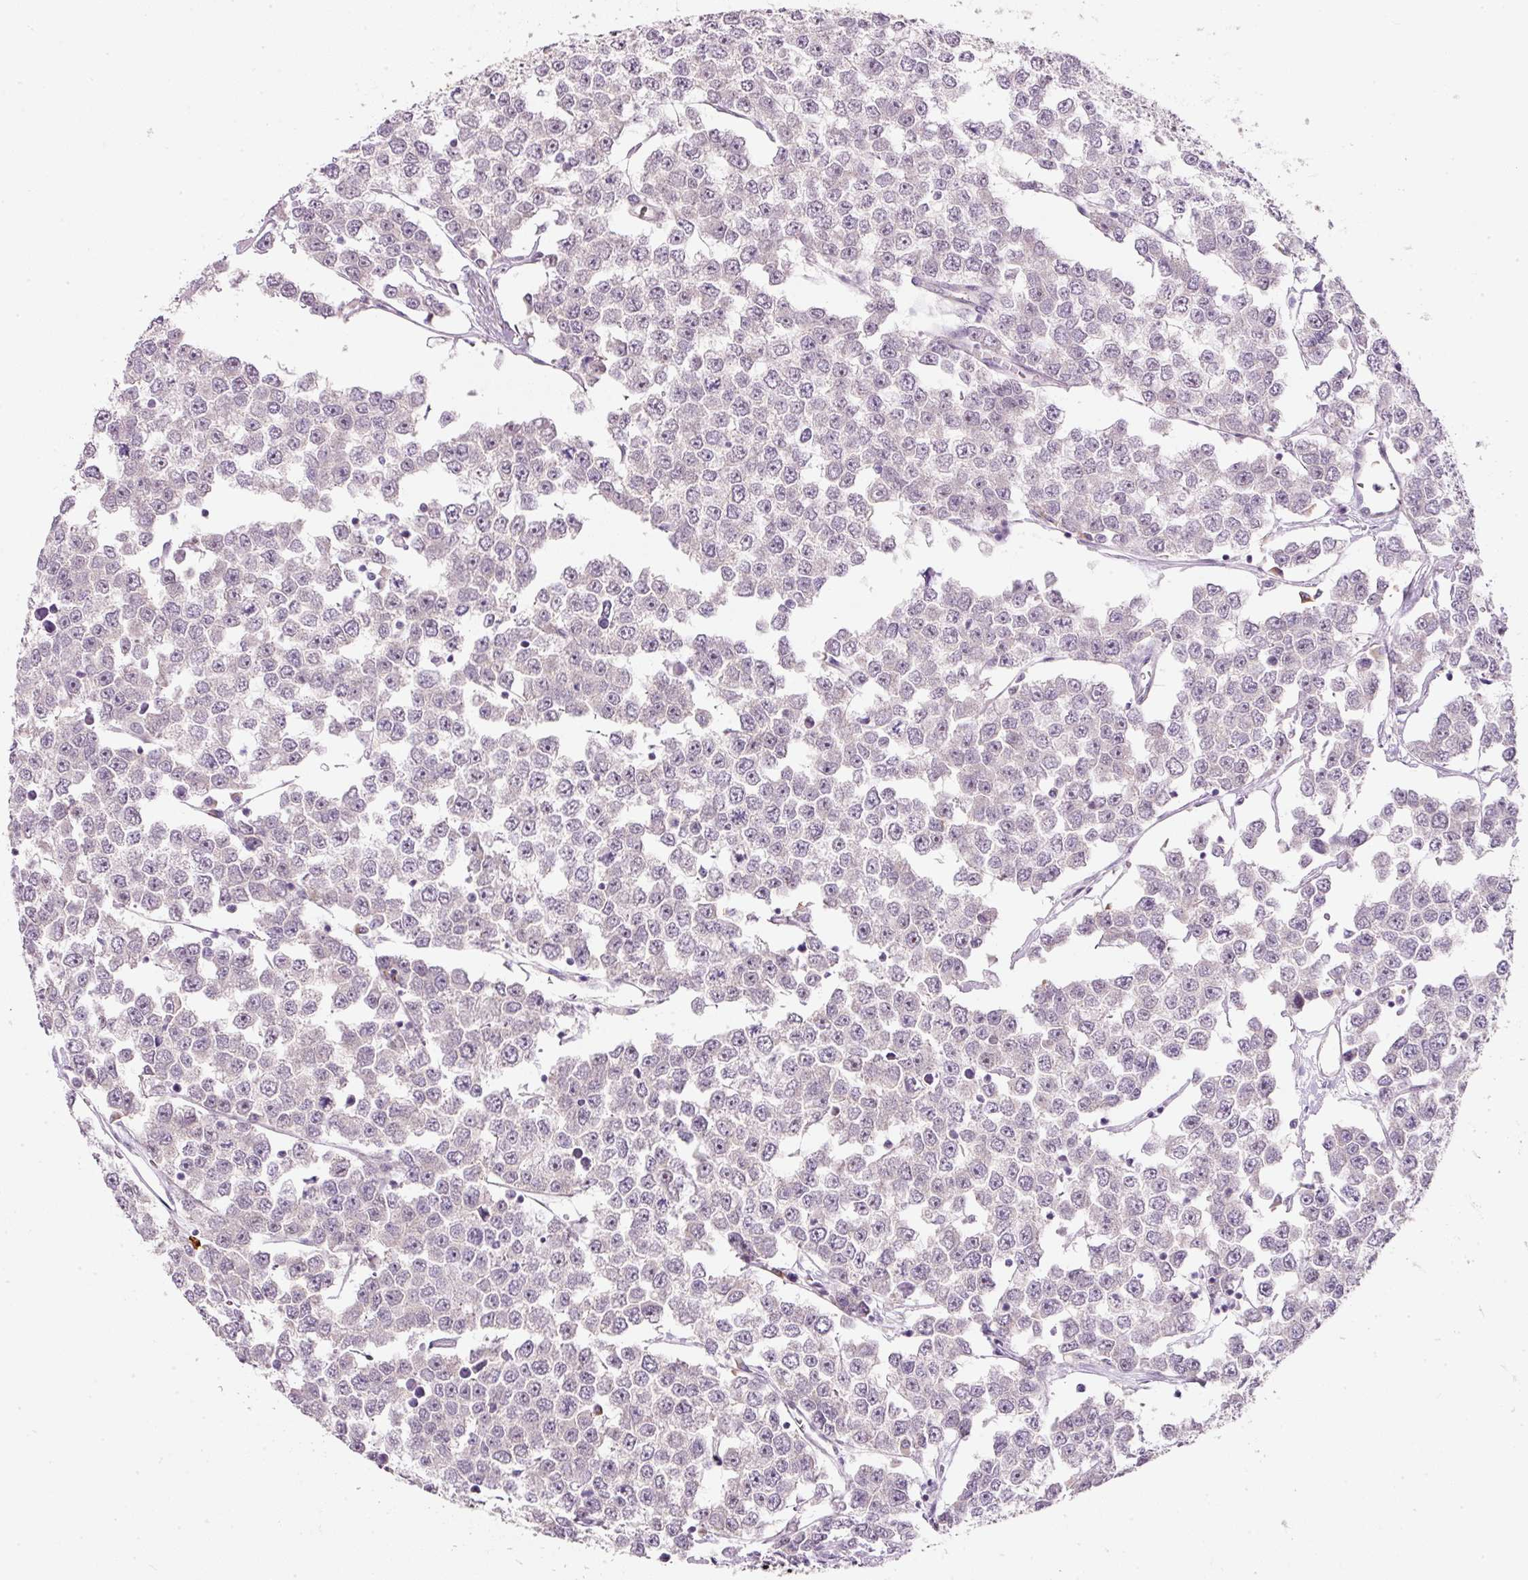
{"staining": {"intensity": "negative", "quantity": "none", "location": "none"}, "tissue": "testis cancer", "cell_type": "Tumor cells", "image_type": "cancer", "snomed": [{"axis": "morphology", "description": "Seminoma, NOS"}, {"axis": "morphology", "description": "Carcinoma, Embryonal, NOS"}, {"axis": "topography", "description": "Testis"}], "caption": "The histopathology image shows no staining of tumor cells in testis embryonal carcinoma. (DAB (3,3'-diaminobenzidine) immunohistochemistry (IHC) visualized using brightfield microscopy, high magnification).", "gene": "TMEM37", "patient": {"sex": "male", "age": 52}}